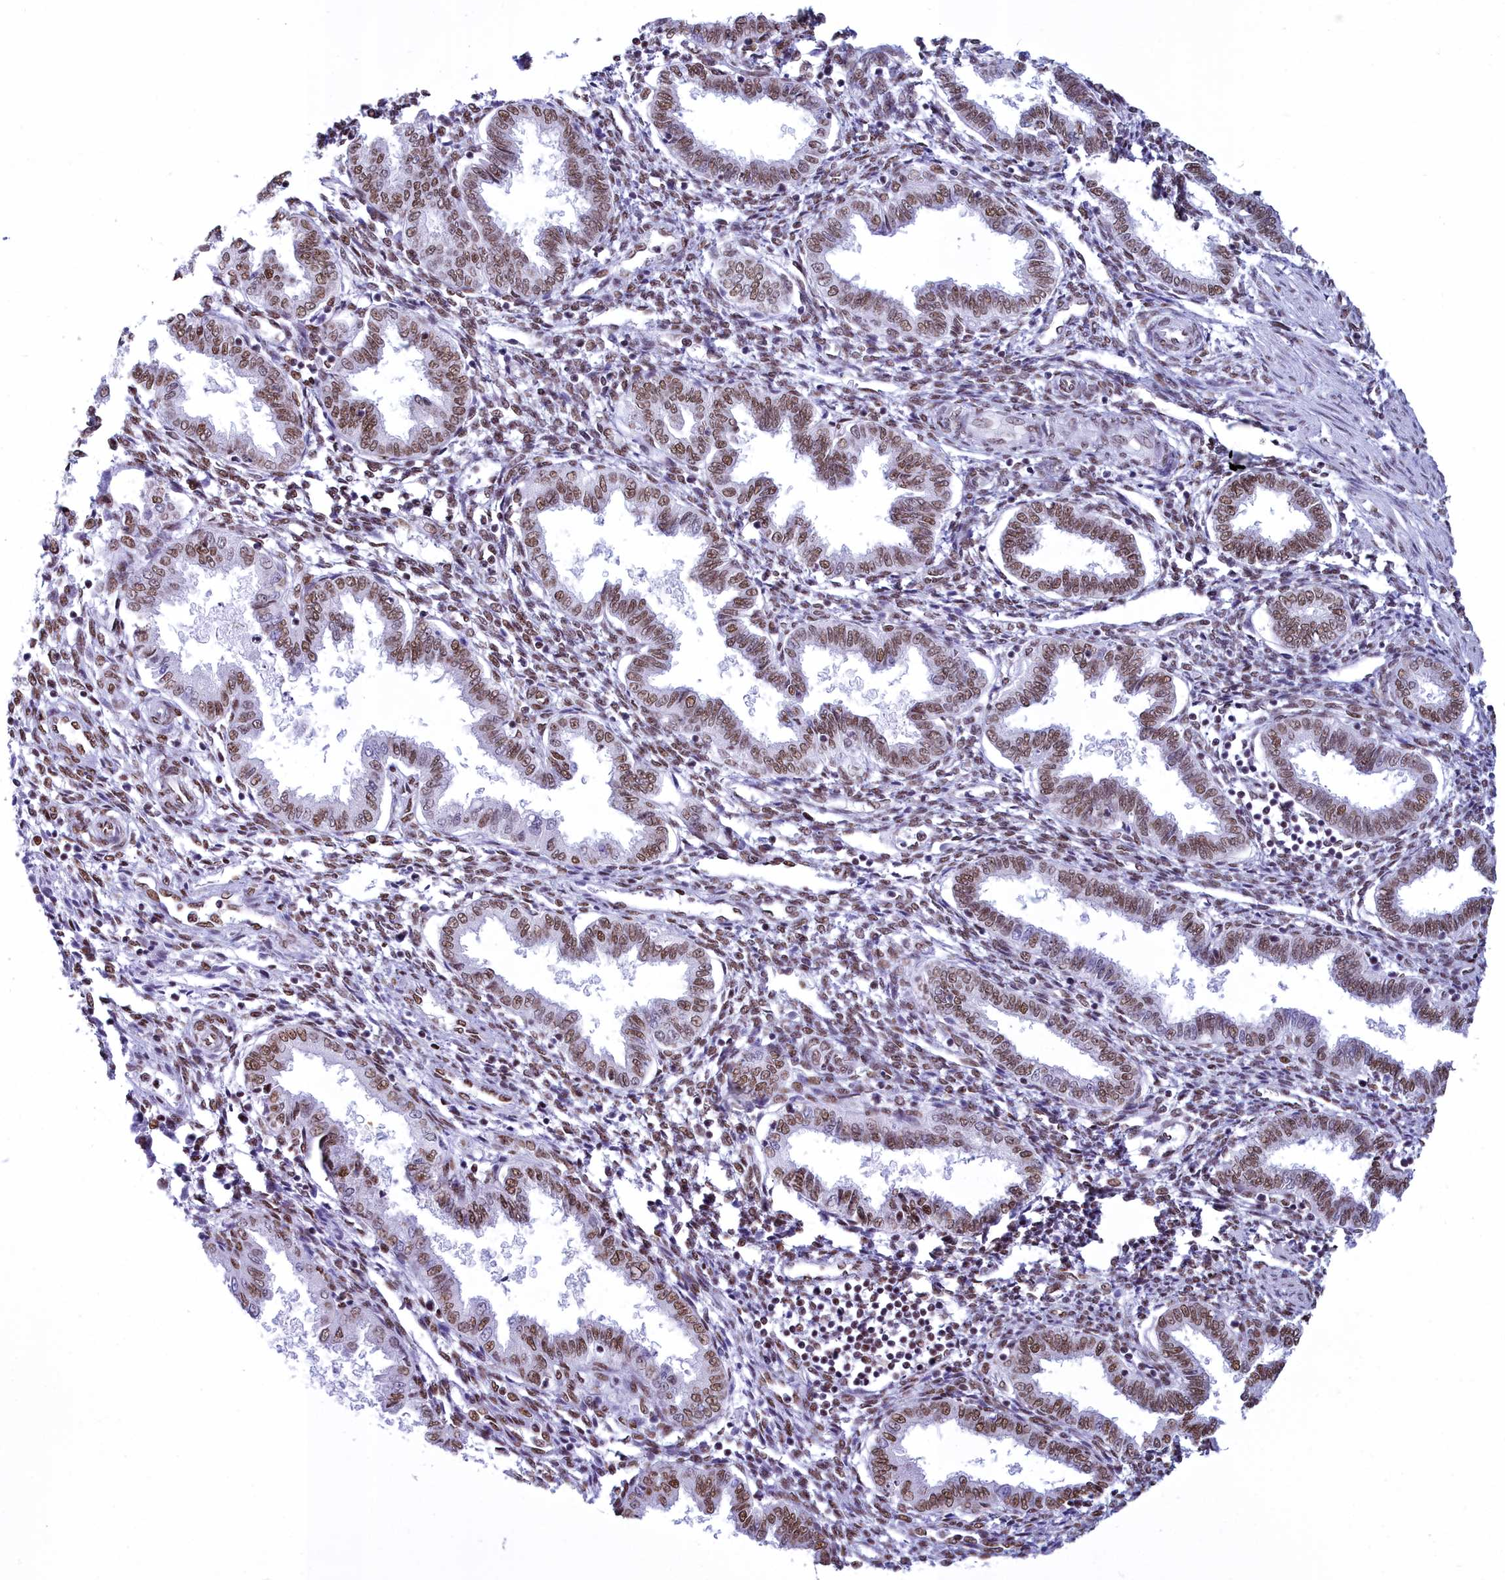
{"staining": {"intensity": "moderate", "quantity": ">75%", "location": "nuclear"}, "tissue": "endometrium", "cell_type": "Cells in endometrial stroma", "image_type": "normal", "snomed": [{"axis": "morphology", "description": "Normal tissue, NOS"}, {"axis": "topography", "description": "Endometrium"}], "caption": "A medium amount of moderate nuclear positivity is appreciated in about >75% of cells in endometrial stroma in unremarkable endometrium.", "gene": "CDC26", "patient": {"sex": "female", "age": 33}}